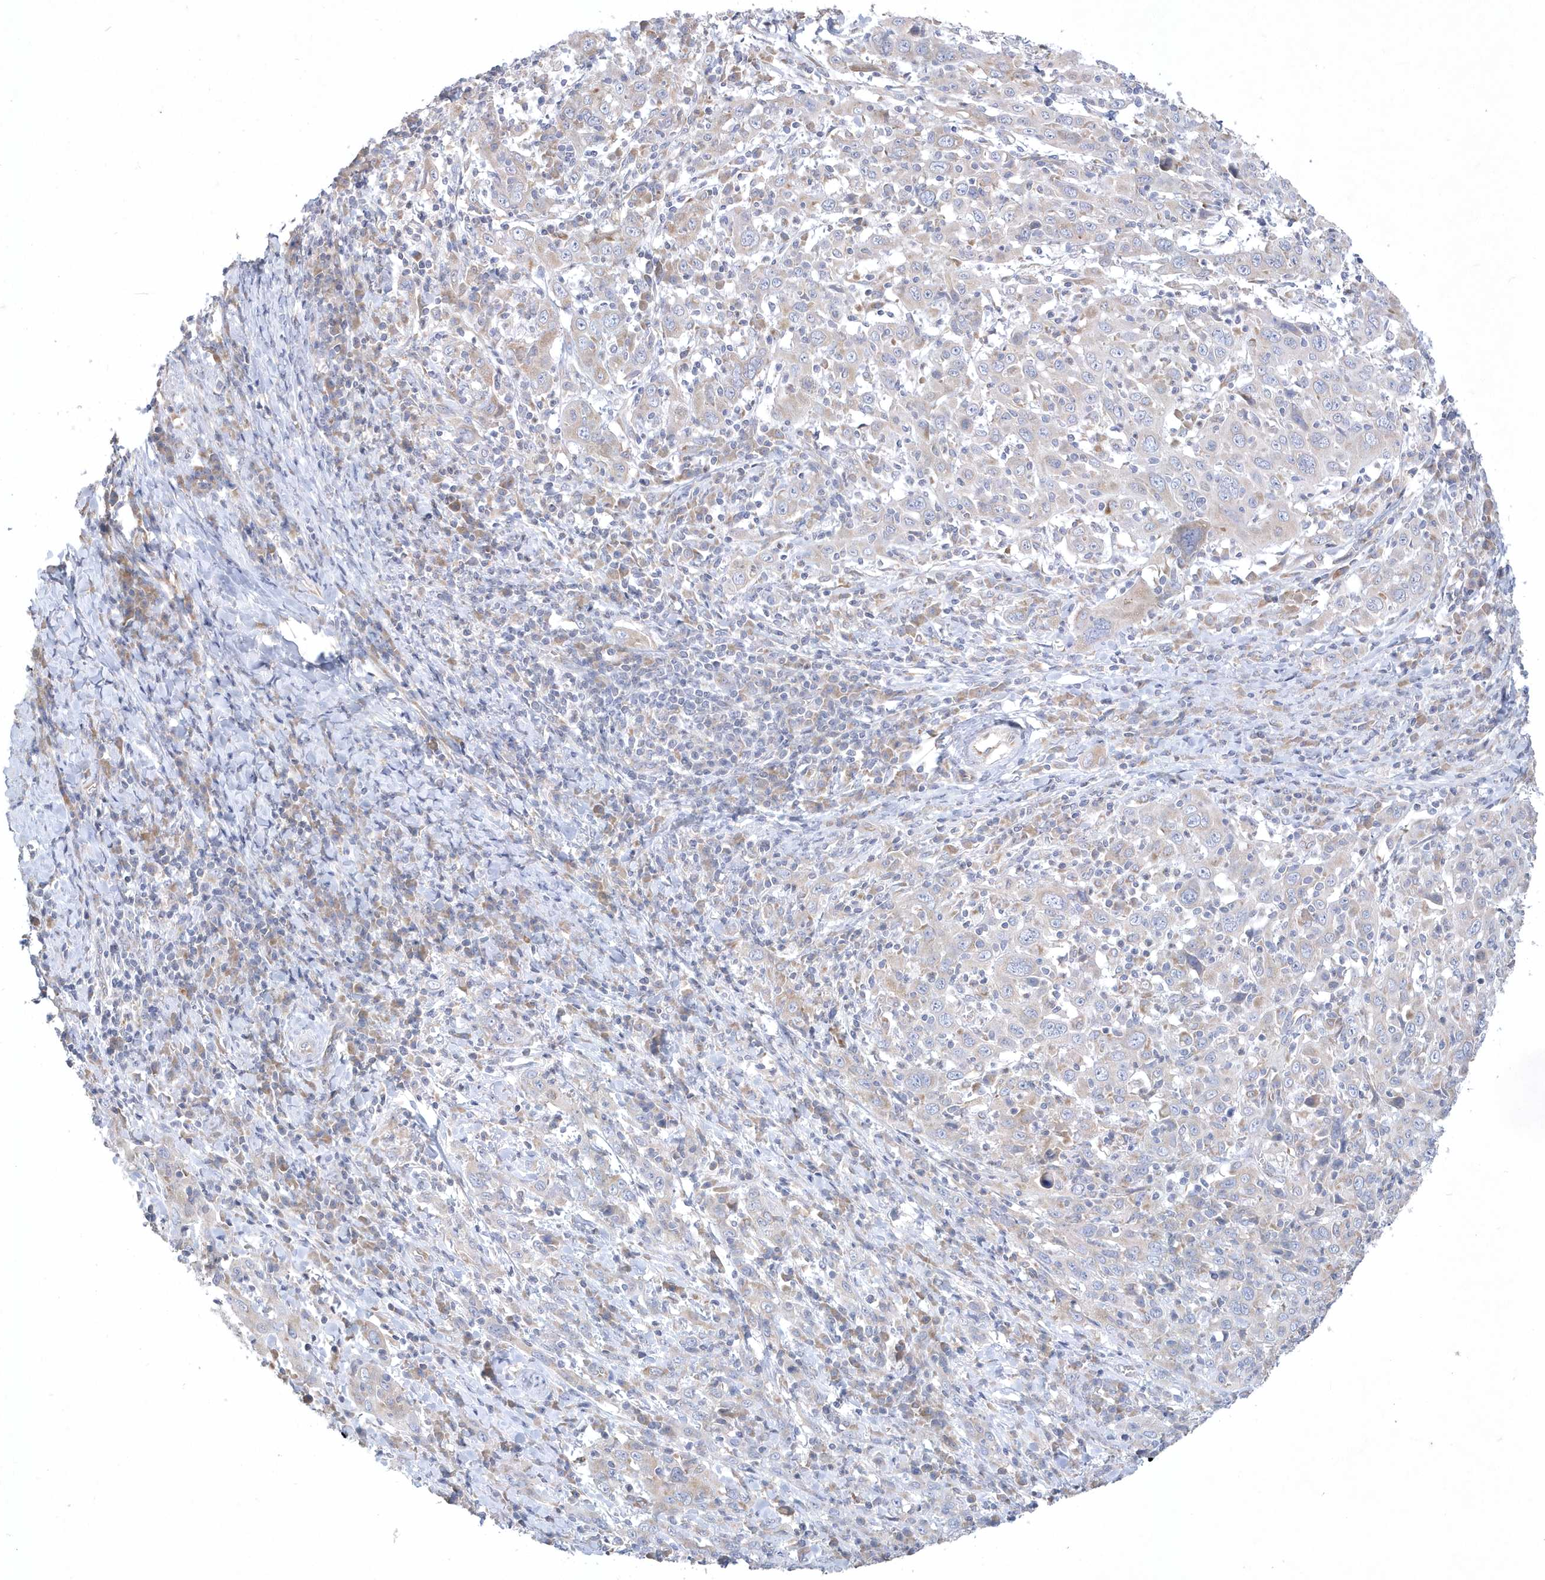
{"staining": {"intensity": "weak", "quantity": "<25%", "location": "cytoplasmic/membranous"}, "tissue": "cervical cancer", "cell_type": "Tumor cells", "image_type": "cancer", "snomed": [{"axis": "morphology", "description": "Squamous cell carcinoma, NOS"}, {"axis": "topography", "description": "Cervix"}], "caption": "Immunohistochemistry (IHC) image of neoplastic tissue: human cervical cancer stained with DAB (3,3'-diaminobenzidine) exhibits no significant protein expression in tumor cells.", "gene": "DGAT1", "patient": {"sex": "female", "age": 46}}